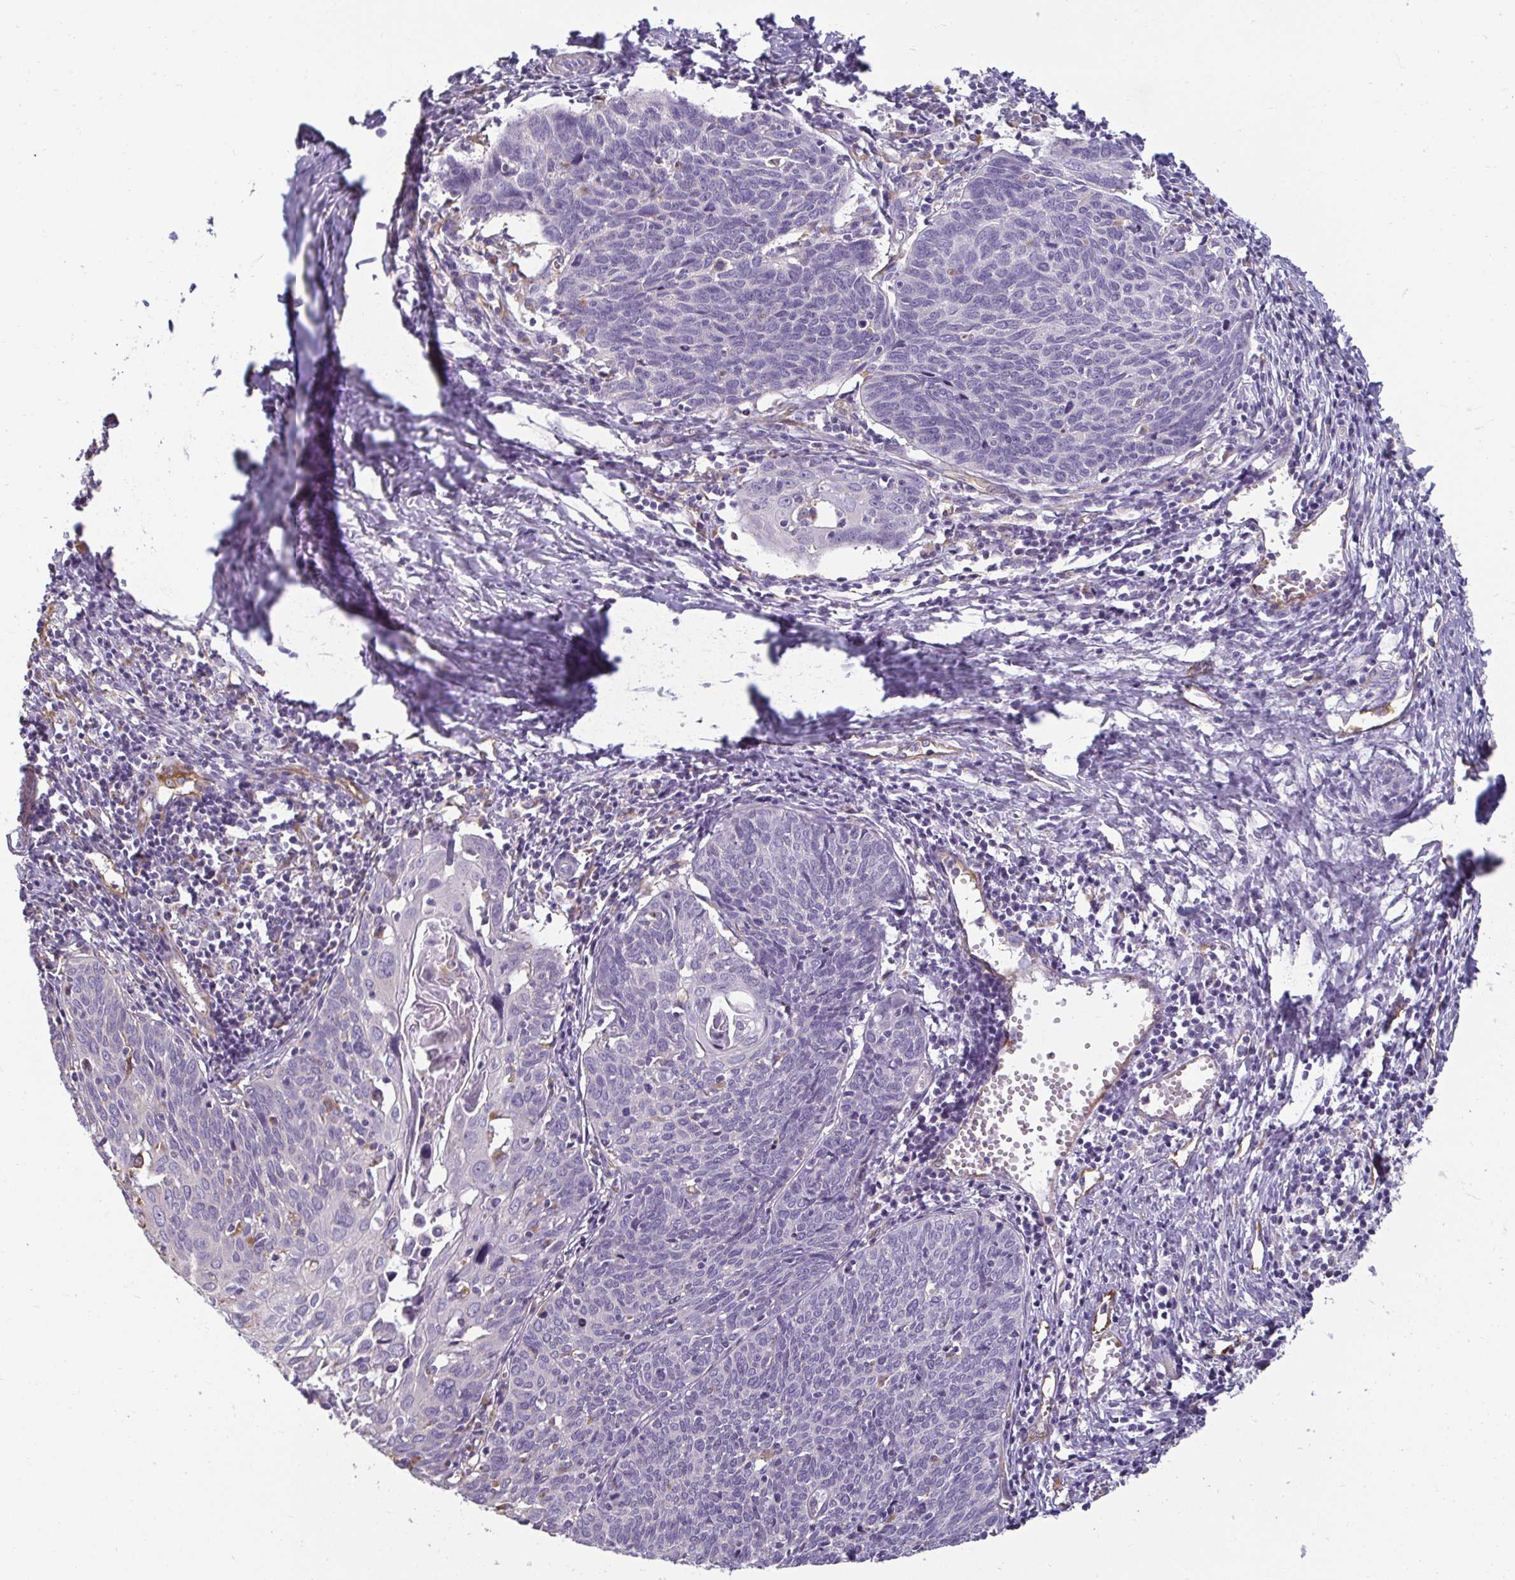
{"staining": {"intensity": "negative", "quantity": "none", "location": "none"}, "tissue": "cervical cancer", "cell_type": "Tumor cells", "image_type": "cancer", "snomed": [{"axis": "morphology", "description": "Squamous cell carcinoma, NOS"}, {"axis": "topography", "description": "Cervix"}], "caption": "Immunohistochemistry of cervical cancer exhibits no expression in tumor cells. (DAB immunohistochemistry, high magnification).", "gene": "PDE2A", "patient": {"sex": "female", "age": 39}}